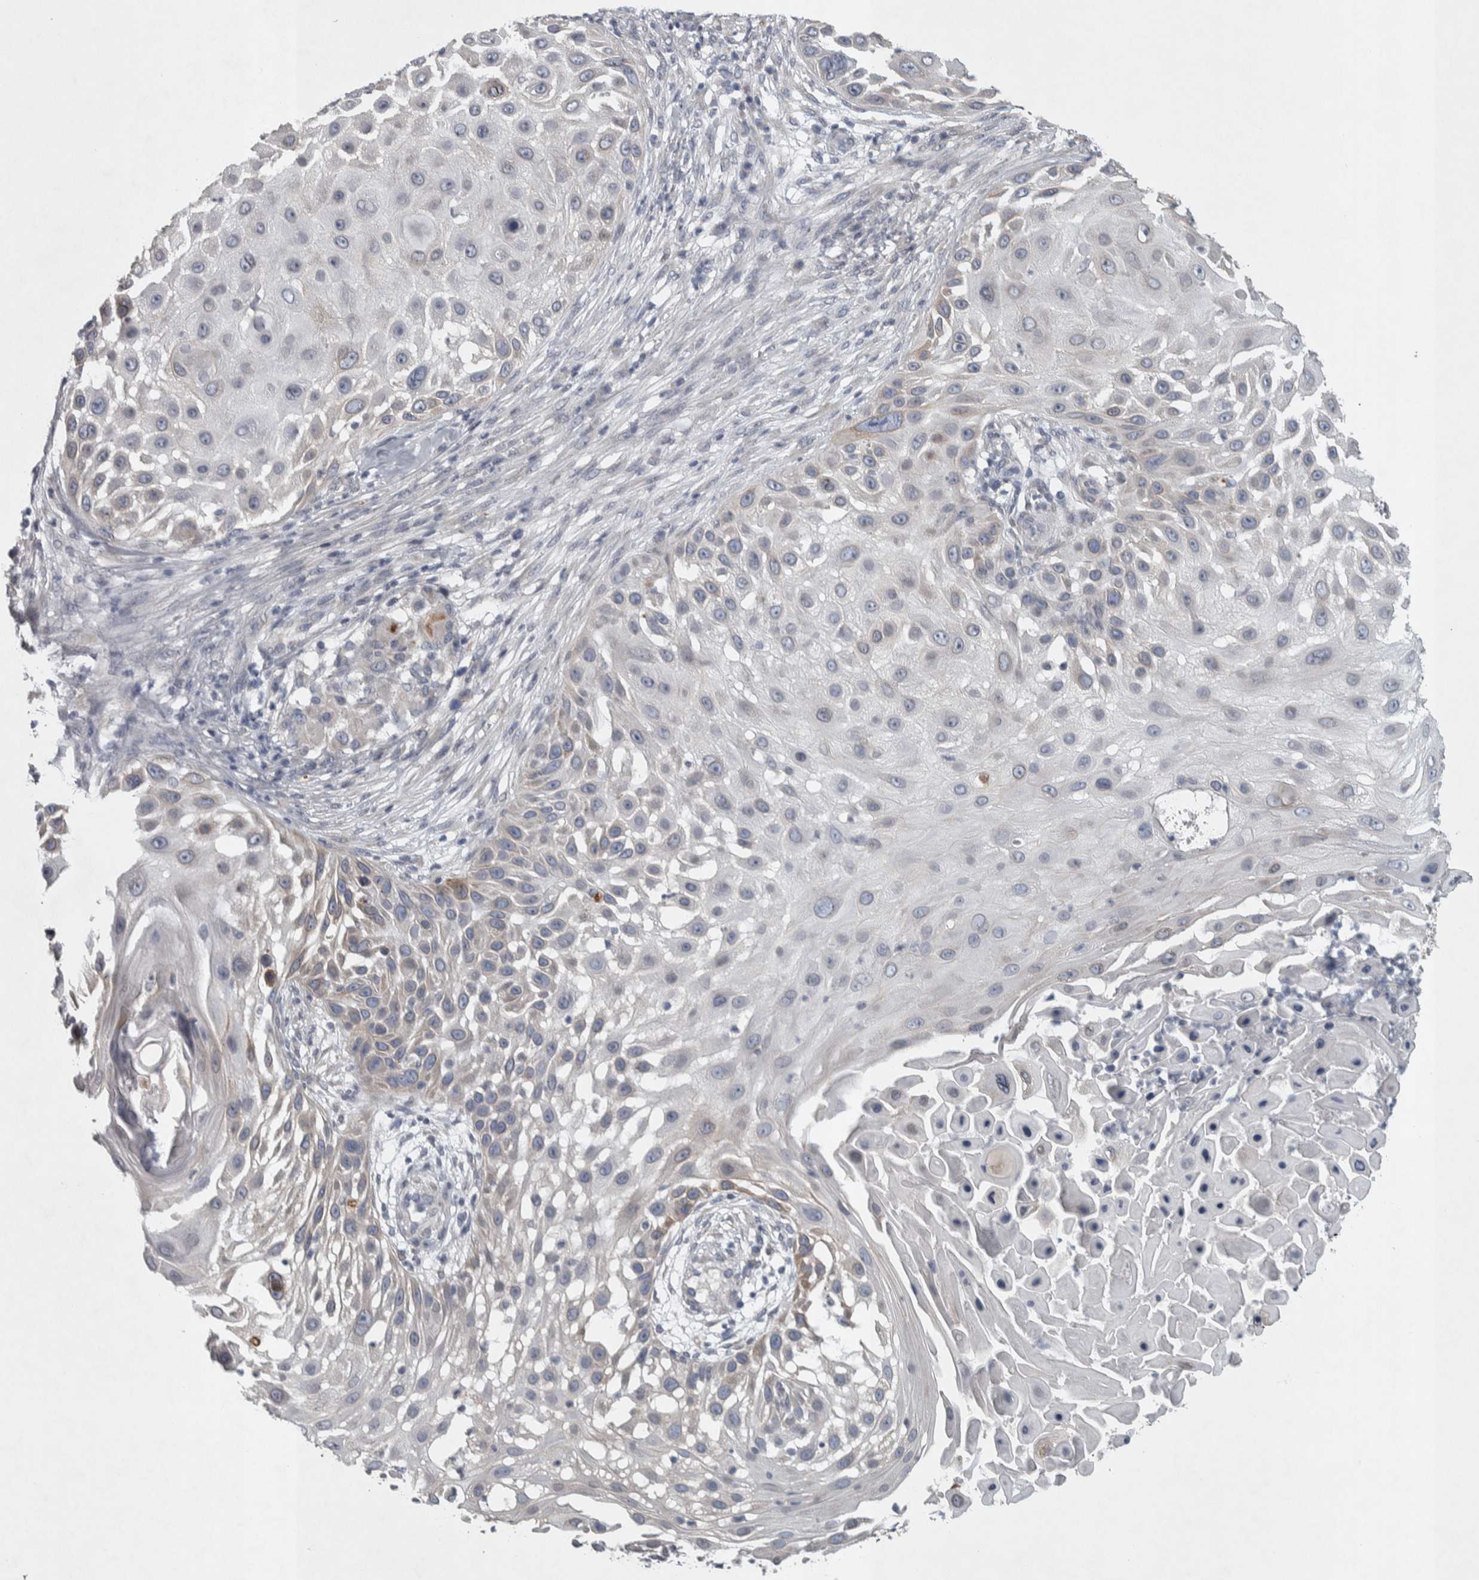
{"staining": {"intensity": "weak", "quantity": "<25%", "location": "cytoplasmic/membranous"}, "tissue": "skin cancer", "cell_type": "Tumor cells", "image_type": "cancer", "snomed": [{"axis": "morphology", "description": "Squamous cell carcinoma, NOS"}, {"axis": "topography", "description": "Skin"}], "caption": "There is no significant staining in tumor cells of skin cancer.", "gene": "SIGMAR1", "patient": {"sex": "female", "age": 44}}